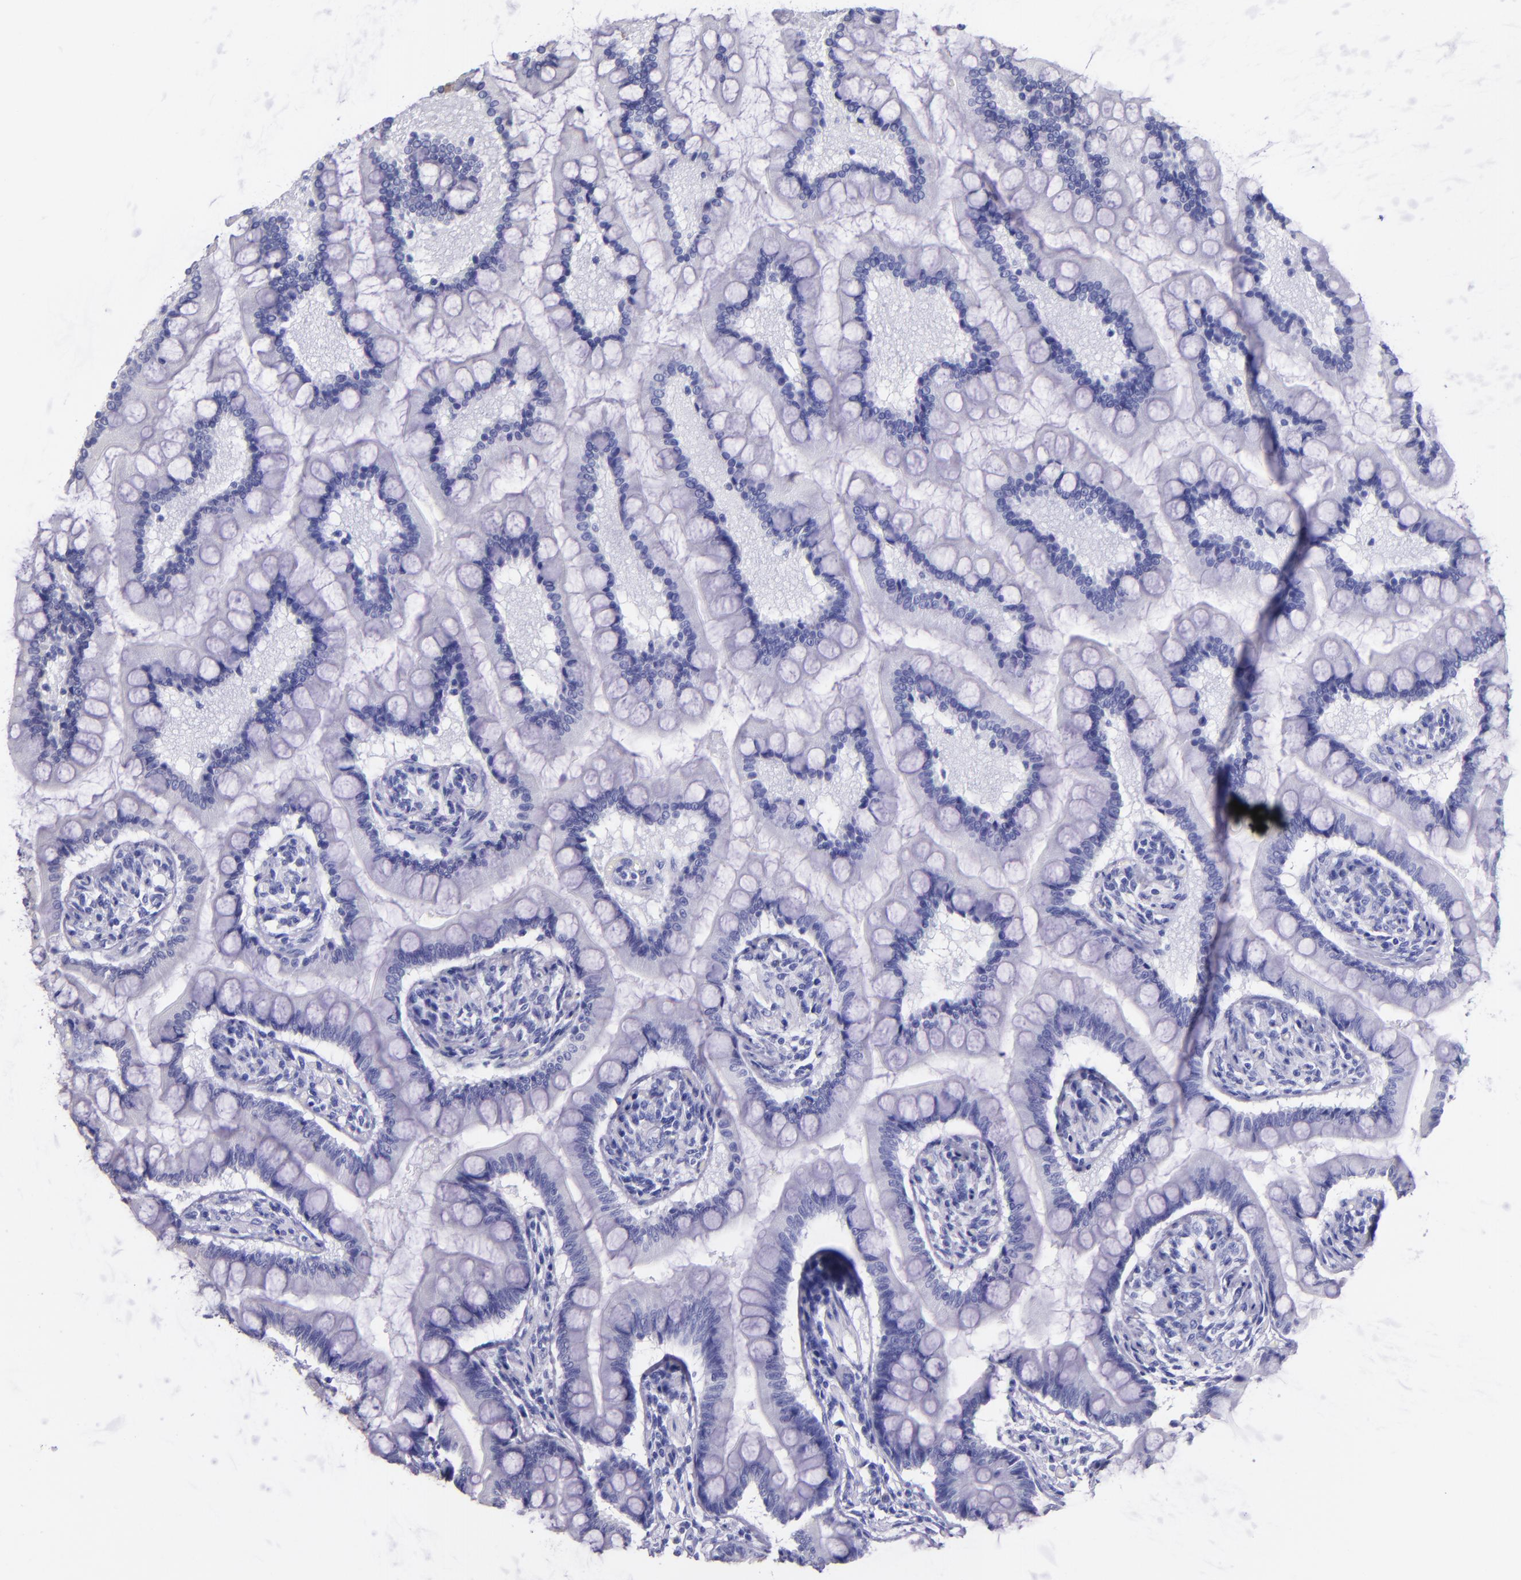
{"staining": {"intensity": "negative", "quantity": "none", "location": "none"}, "tissue": "small intestine", "cell_type": "Glandular cells", "image_type": "normal", "snomed": [{"axis": "morphology", "description": "Normal tissue, NOS"}, {"axis": "topography", "description": "Small intestine"}], "caption": "This is an immunohistochemistry (IHC) micrograph of normal human small intestine. There is no expression in glandular cells.", "gene": "KRT4", "patient": {"sex": "male", "age": 41}}